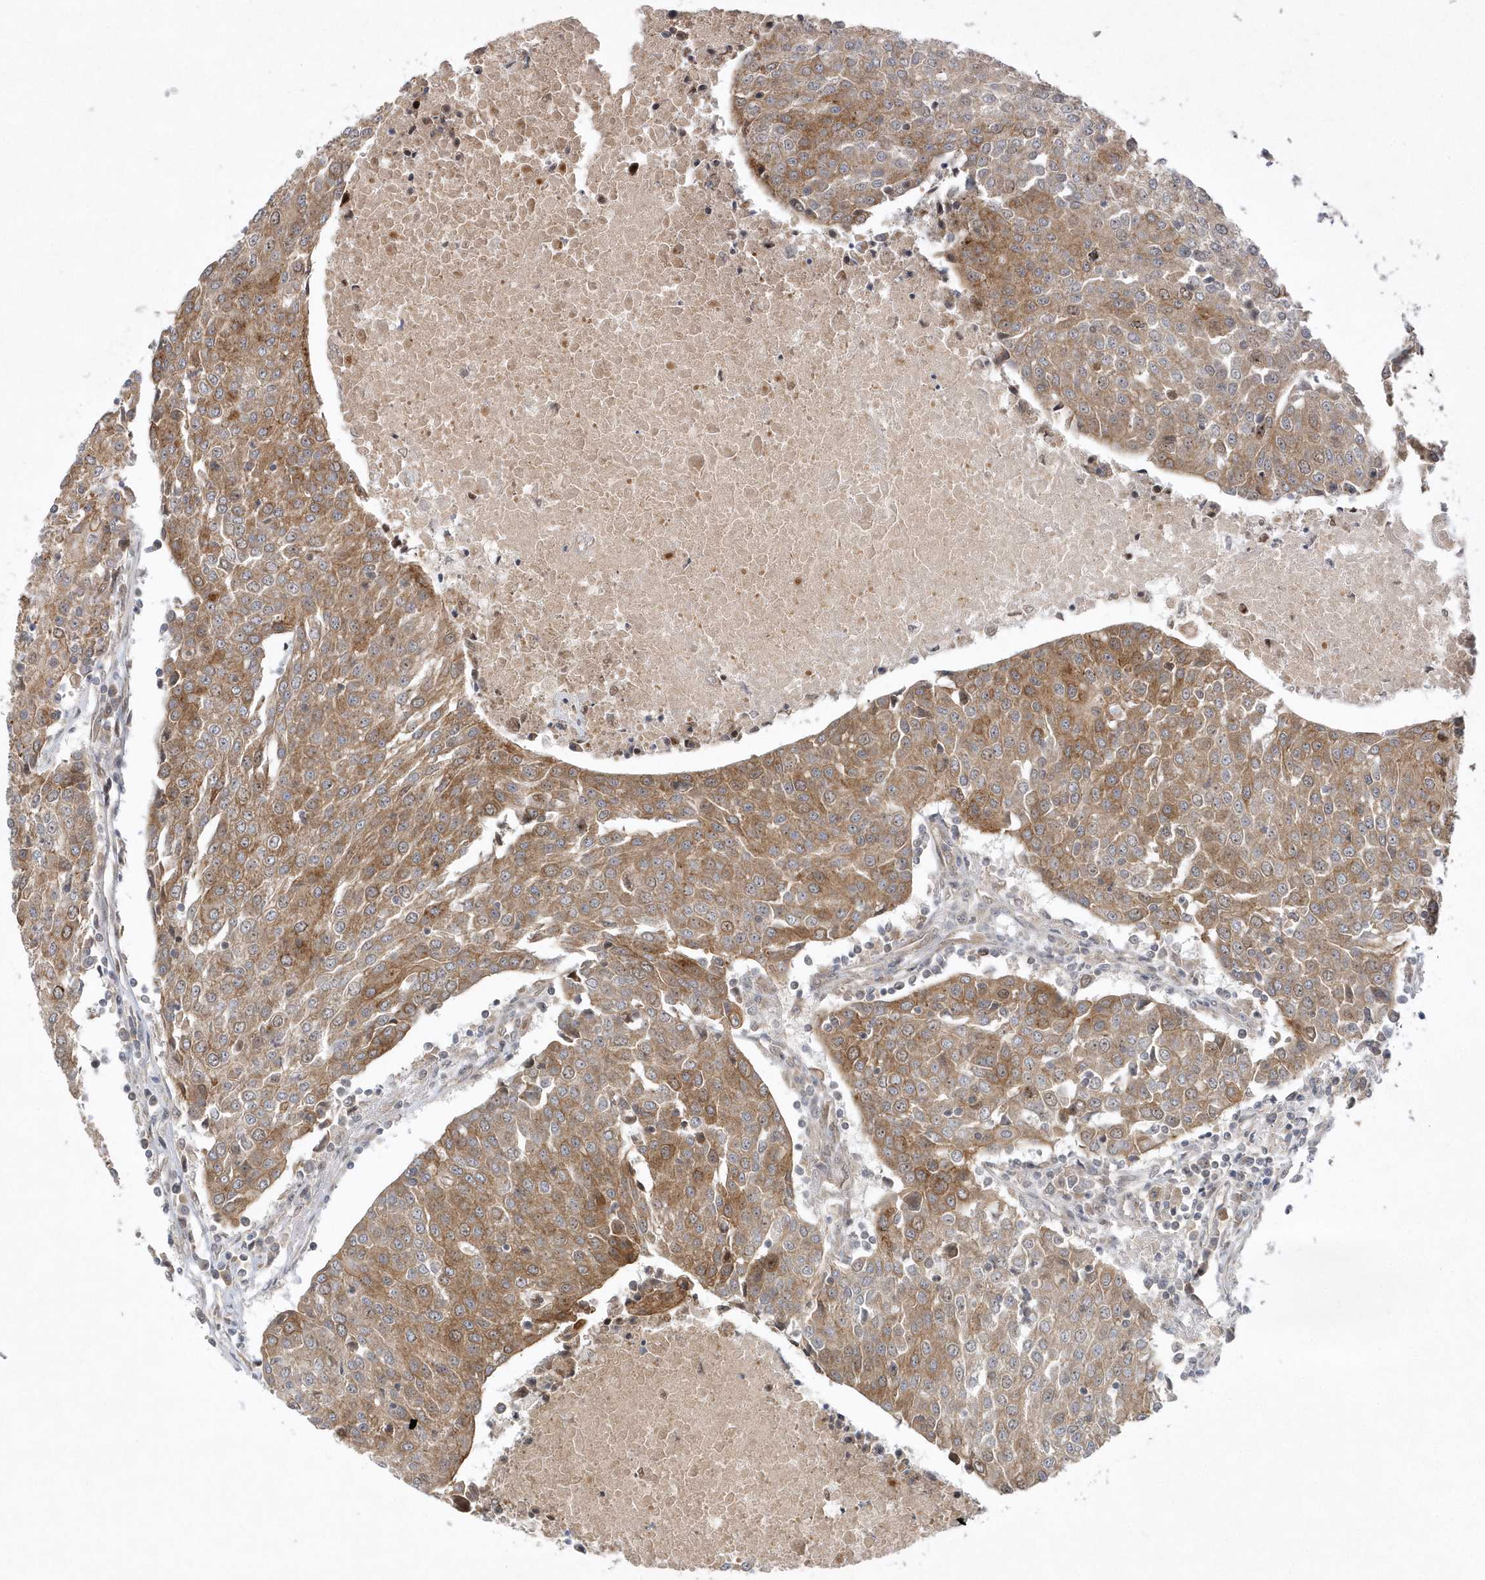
{"staining": {"intensity": "moderate", "quantity": ">75%", "location": "cytoplasmic/membranous,nuclear"}, "tissue": "urothelial cancer", "cell_type": "Tumor cells", "image_type": "cancer", "snomed": [{"axis": "morphology", "description": "Urothelial carcinoma, High grade"}, {"axis": "topography", "description": "Urinary bladder"}], "caption": "High-power microscopy captured an immunohistochemistry (IHC) micrograph of high-grade urothelial carcinoma, revealing moderate cytoplasmic/membranous and nuclear staining in approximately >75% of tumor cells. Nuclei are stained in blue.", "gene": "MXI1", "patient": {"sex": "female", "age": 85}}